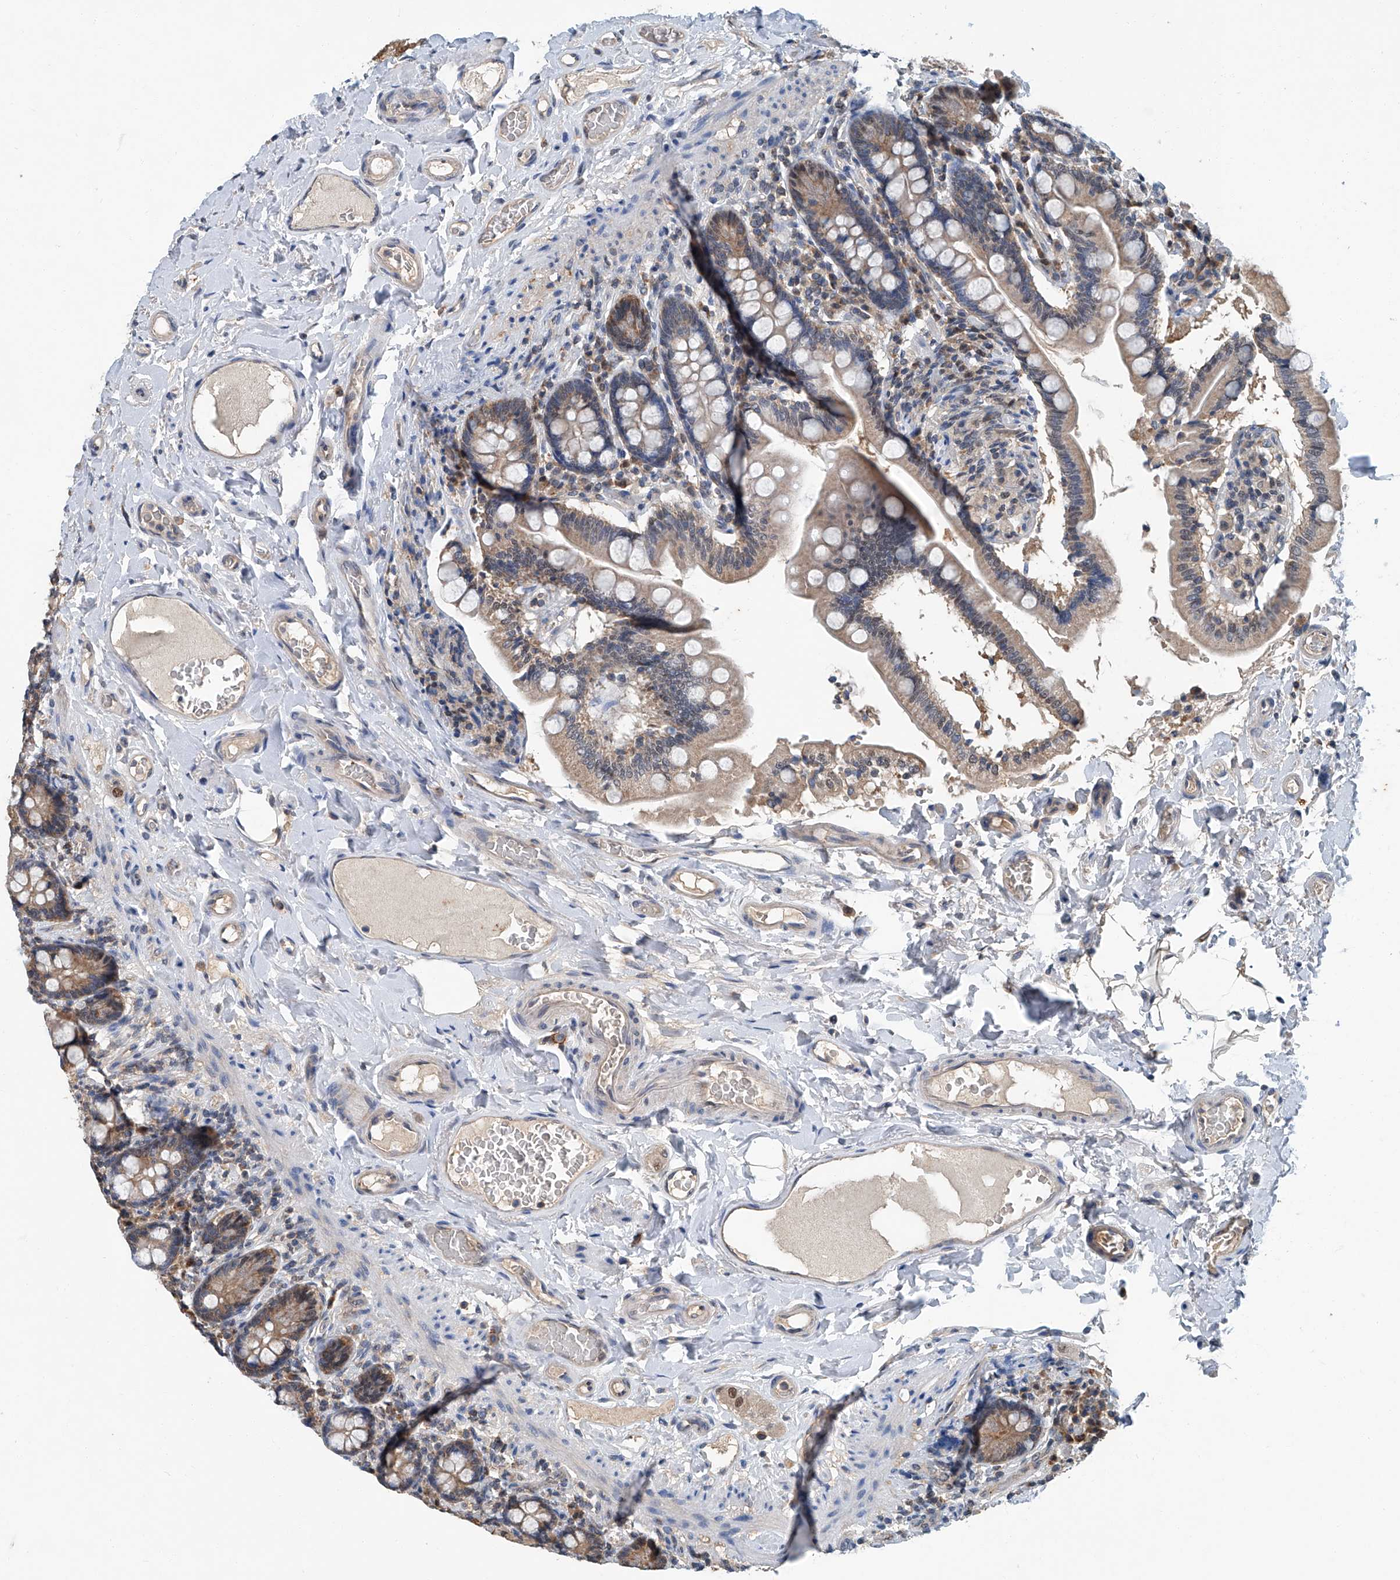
{"staining": {"intensity": "moderate", "quantity": "<25%", "location": "cytoplasmic/membranous"}, "tissue": "small intestine", "cell_type": "Glandular cells", "image_type": "normal", "snomed": [{"axis": "morphology", "description": "Normal tissue, NOS"}, {"axis": "topography", "description": "Small intestine"}], "caption": "Immunohistochemistry (IHC) image of normal small intestine: human small intestine stained using IHC demonstrates low levels of moderate protein expression localized specifically in the cytoplasmic/membranous of glandular cells, appearing as a cytoplasmic/membranous brown color.", "gene": "CLK1", "patient": {"sex": "female", "age": 64}}